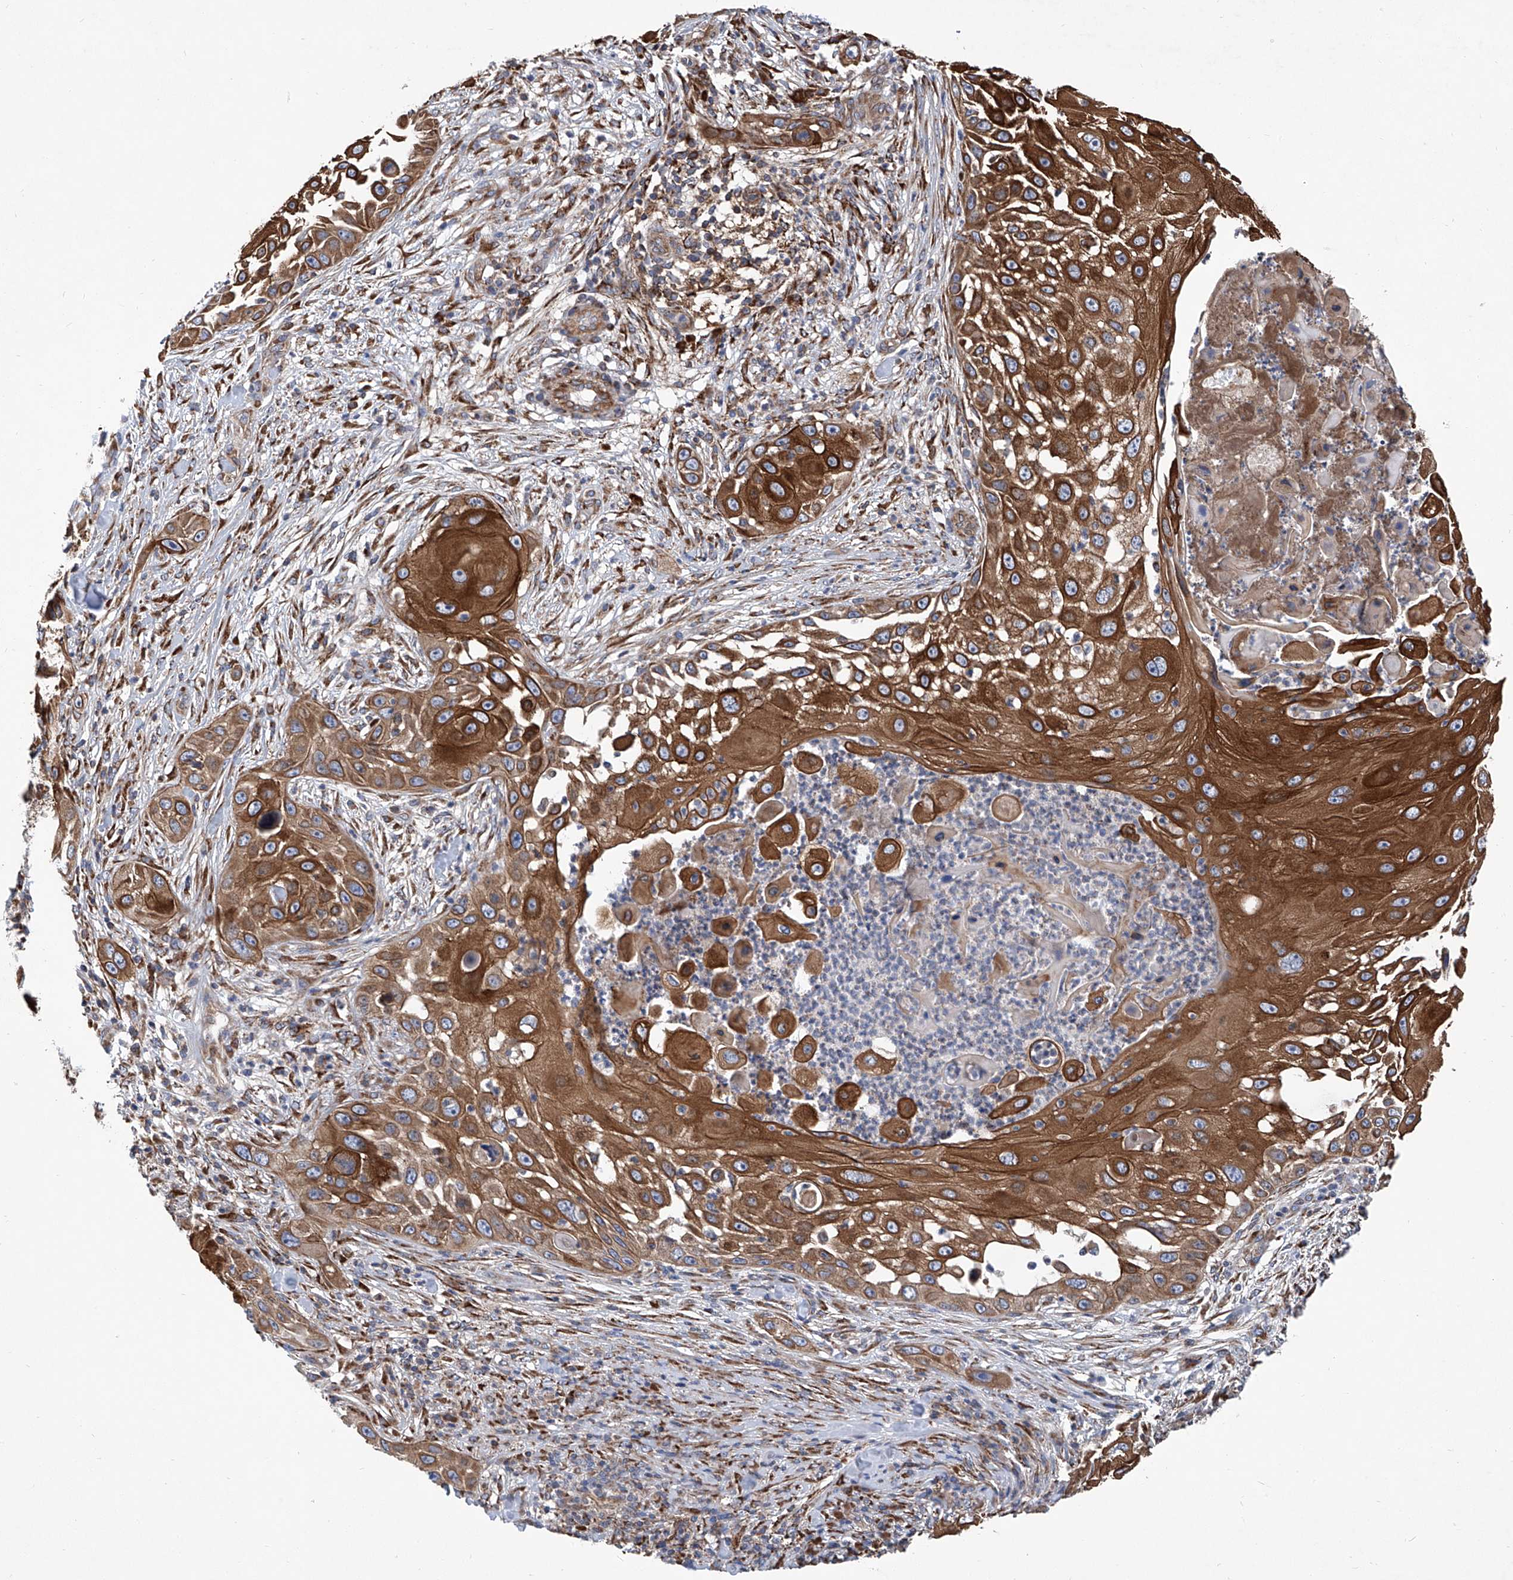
{"staining": {"intensity": "strong", "quantity": ">75%", "location": "cytoplasmic/membranous"}, "tissue": "skin cancer", "cell_type": "Tumor cells", "image_type": "cancer", "snomed": [{"axis": "morphology", "description": "Squamous cell carcinoma, NOS"}, {"axis": "topography", "description": "Skin"}], "caption": "DAB immunohistochemical staining of human skin cancer (squamous cell carcinoma) exhibits strong cytoplasmic/membranous protein positivity in about >75% of tumor cells.", "gene": "ASCC3", "patient": {"sex": "female", "age": 44}}